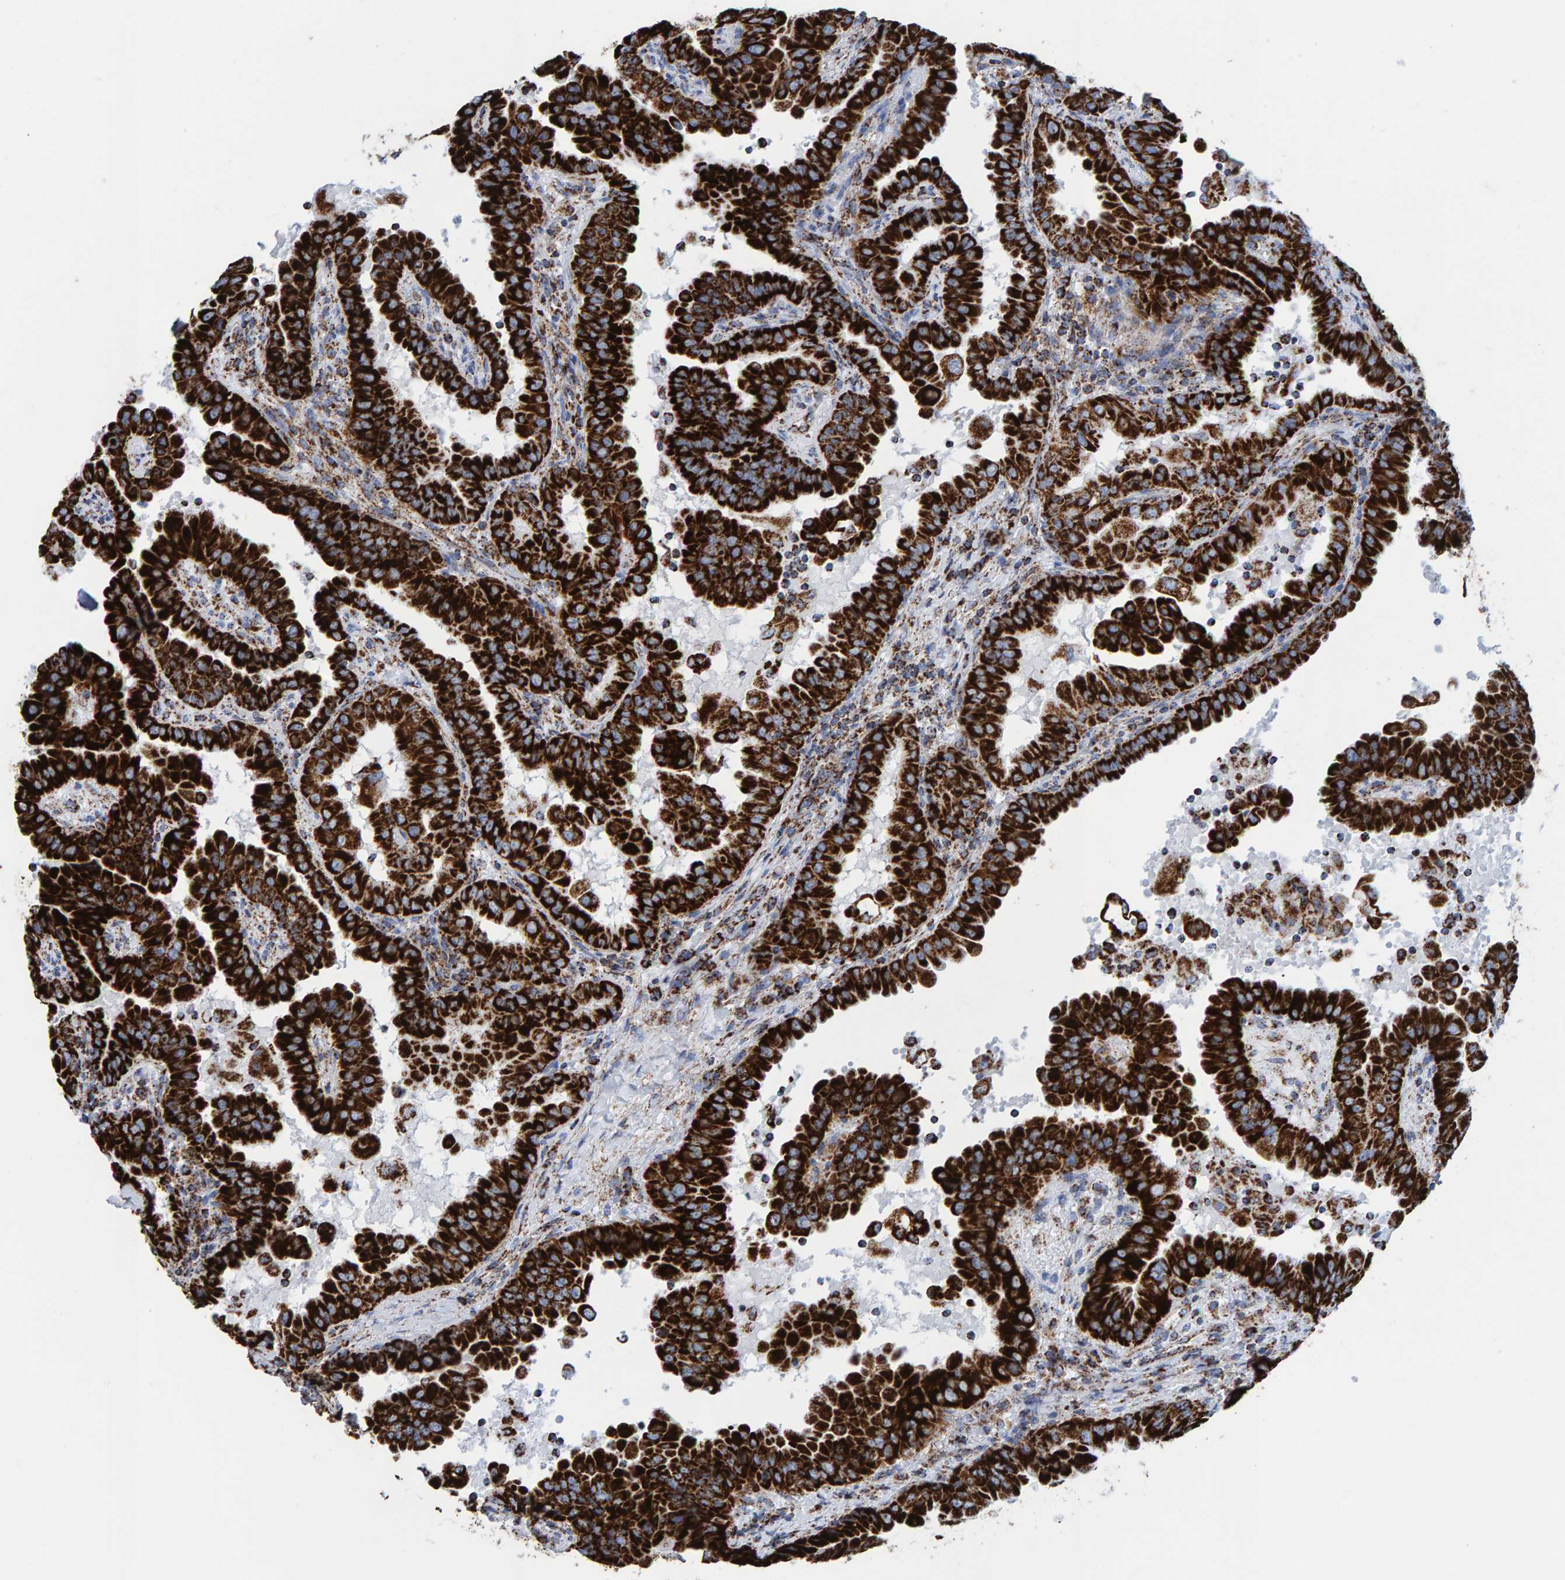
{"staining": {"intensity": "strong", "quantity": ">75%", "location": "cytoplasmic/membranous"}, "tissue": "thyroid cancer", "cell_type": "Tumor cells", "image_type": "cancer", "snomed": [{"axis": "morphology", "description": "Papillary adenocarcinoma, NOS"}, {"axis": "topography", "description": "Thyroid gland"}], "caption": "This image demonstrates thyroid cancer stained with immunohistochemistry to label a protein in brown. The cytoplasmic/membranous of tumor cells show strong positivity for the protein. Nuclei are counter-stained blue.", "gene": "ENSG00000262660", "patient": {"sex": "male", "age": 33}}